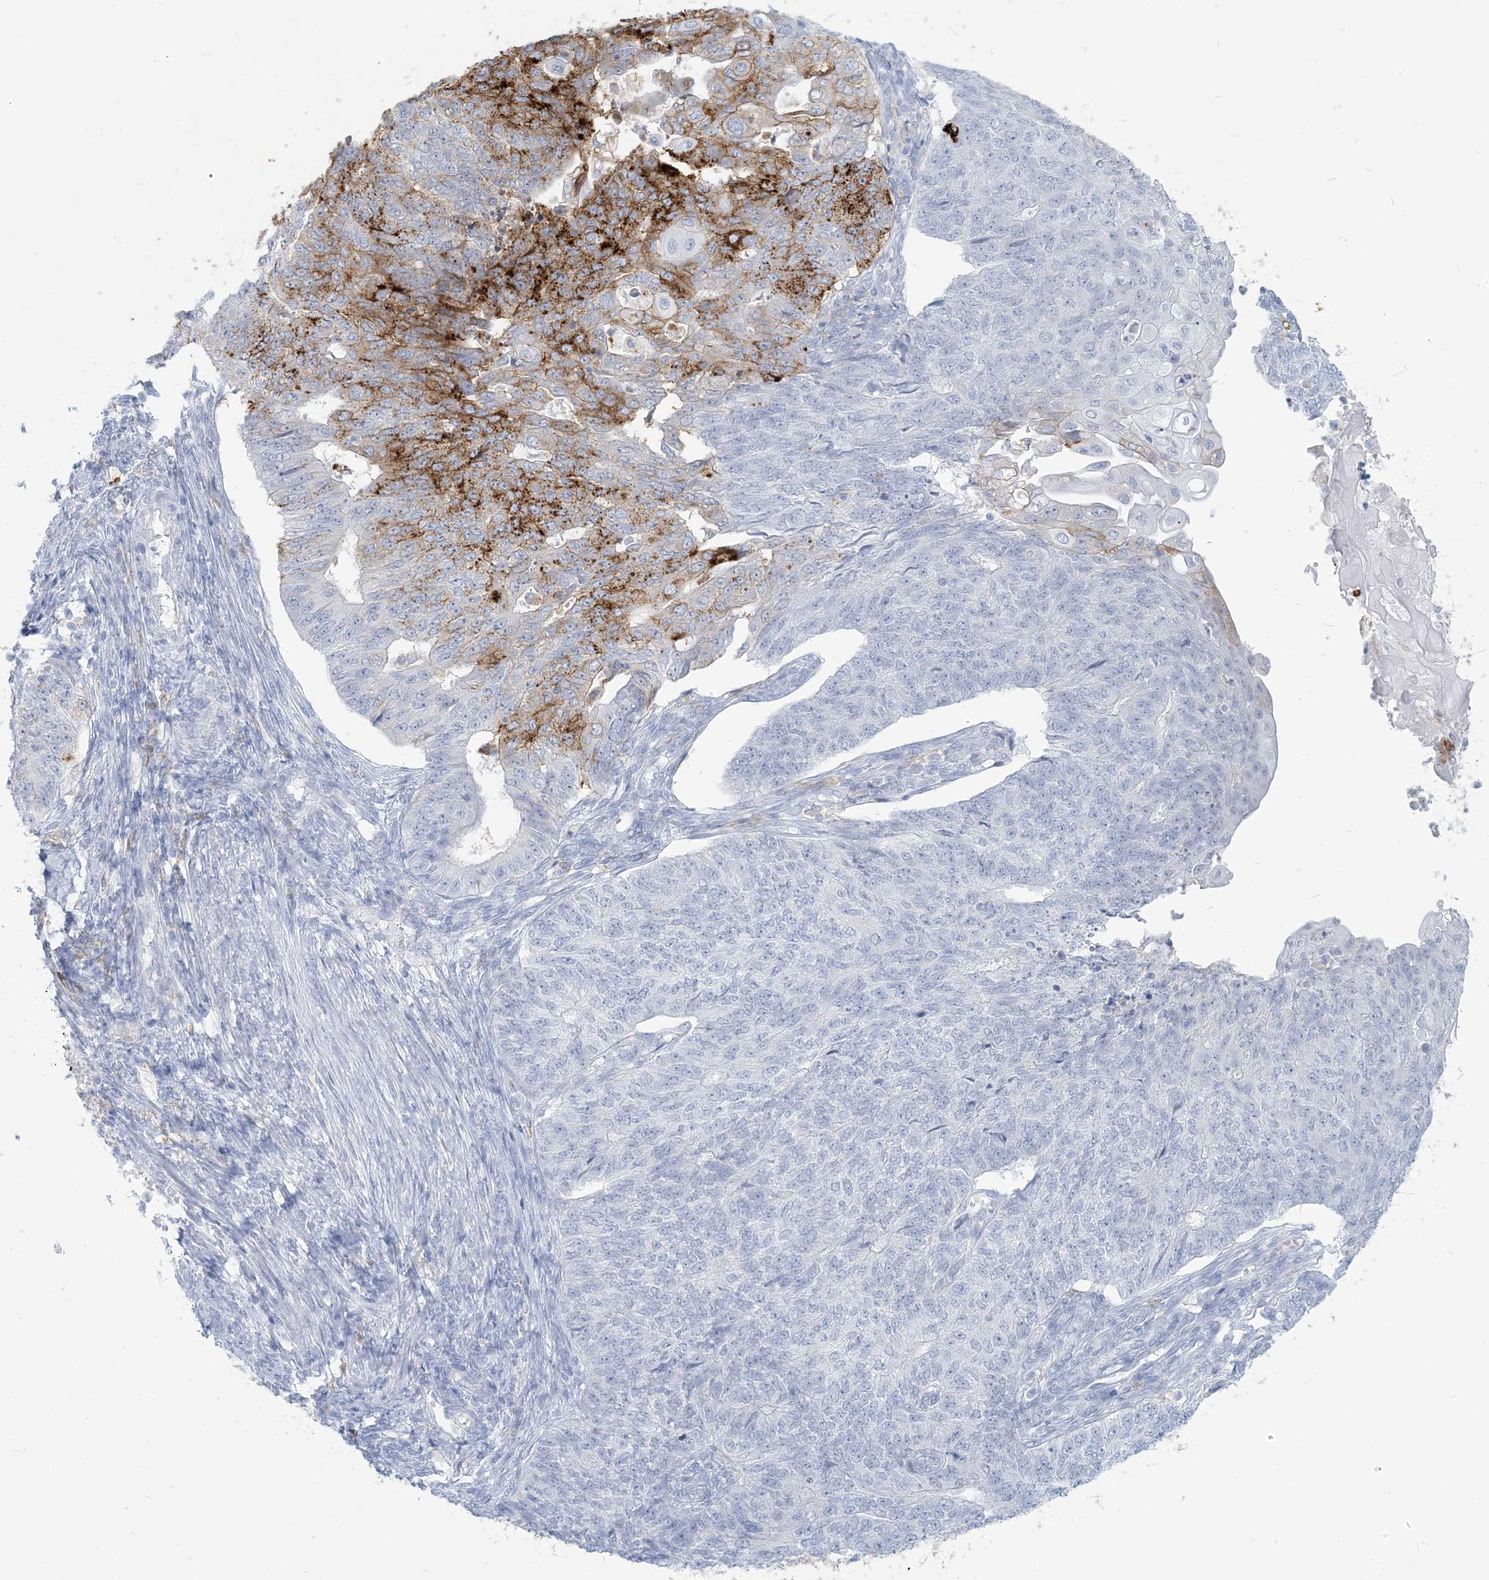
{"staining": {"intensity": "strong", "quantity": "<25%", "location": "cytoplasmic/membranous"}, "tissue": "endometrial cancer", "cell_type": "Tumor cells", "image_type": "cancer", "snomed": [{"axis": "morphology", "description": "Adenocarcinoma, NOS"}, {"axis": "topography", "description": "Endometrium"}], "caption": "The image shows immunohistochemical staining of endometrial adenocarcinoma. There is strong cytoplasmic/membranous positivity is present in approximately <25% of tumor cells. The protein of interest is shown in brown color, while the nuclei are stained blue.", "gene": "HLA-DRB1", "patient": {"sex": "female", "age": 32}}